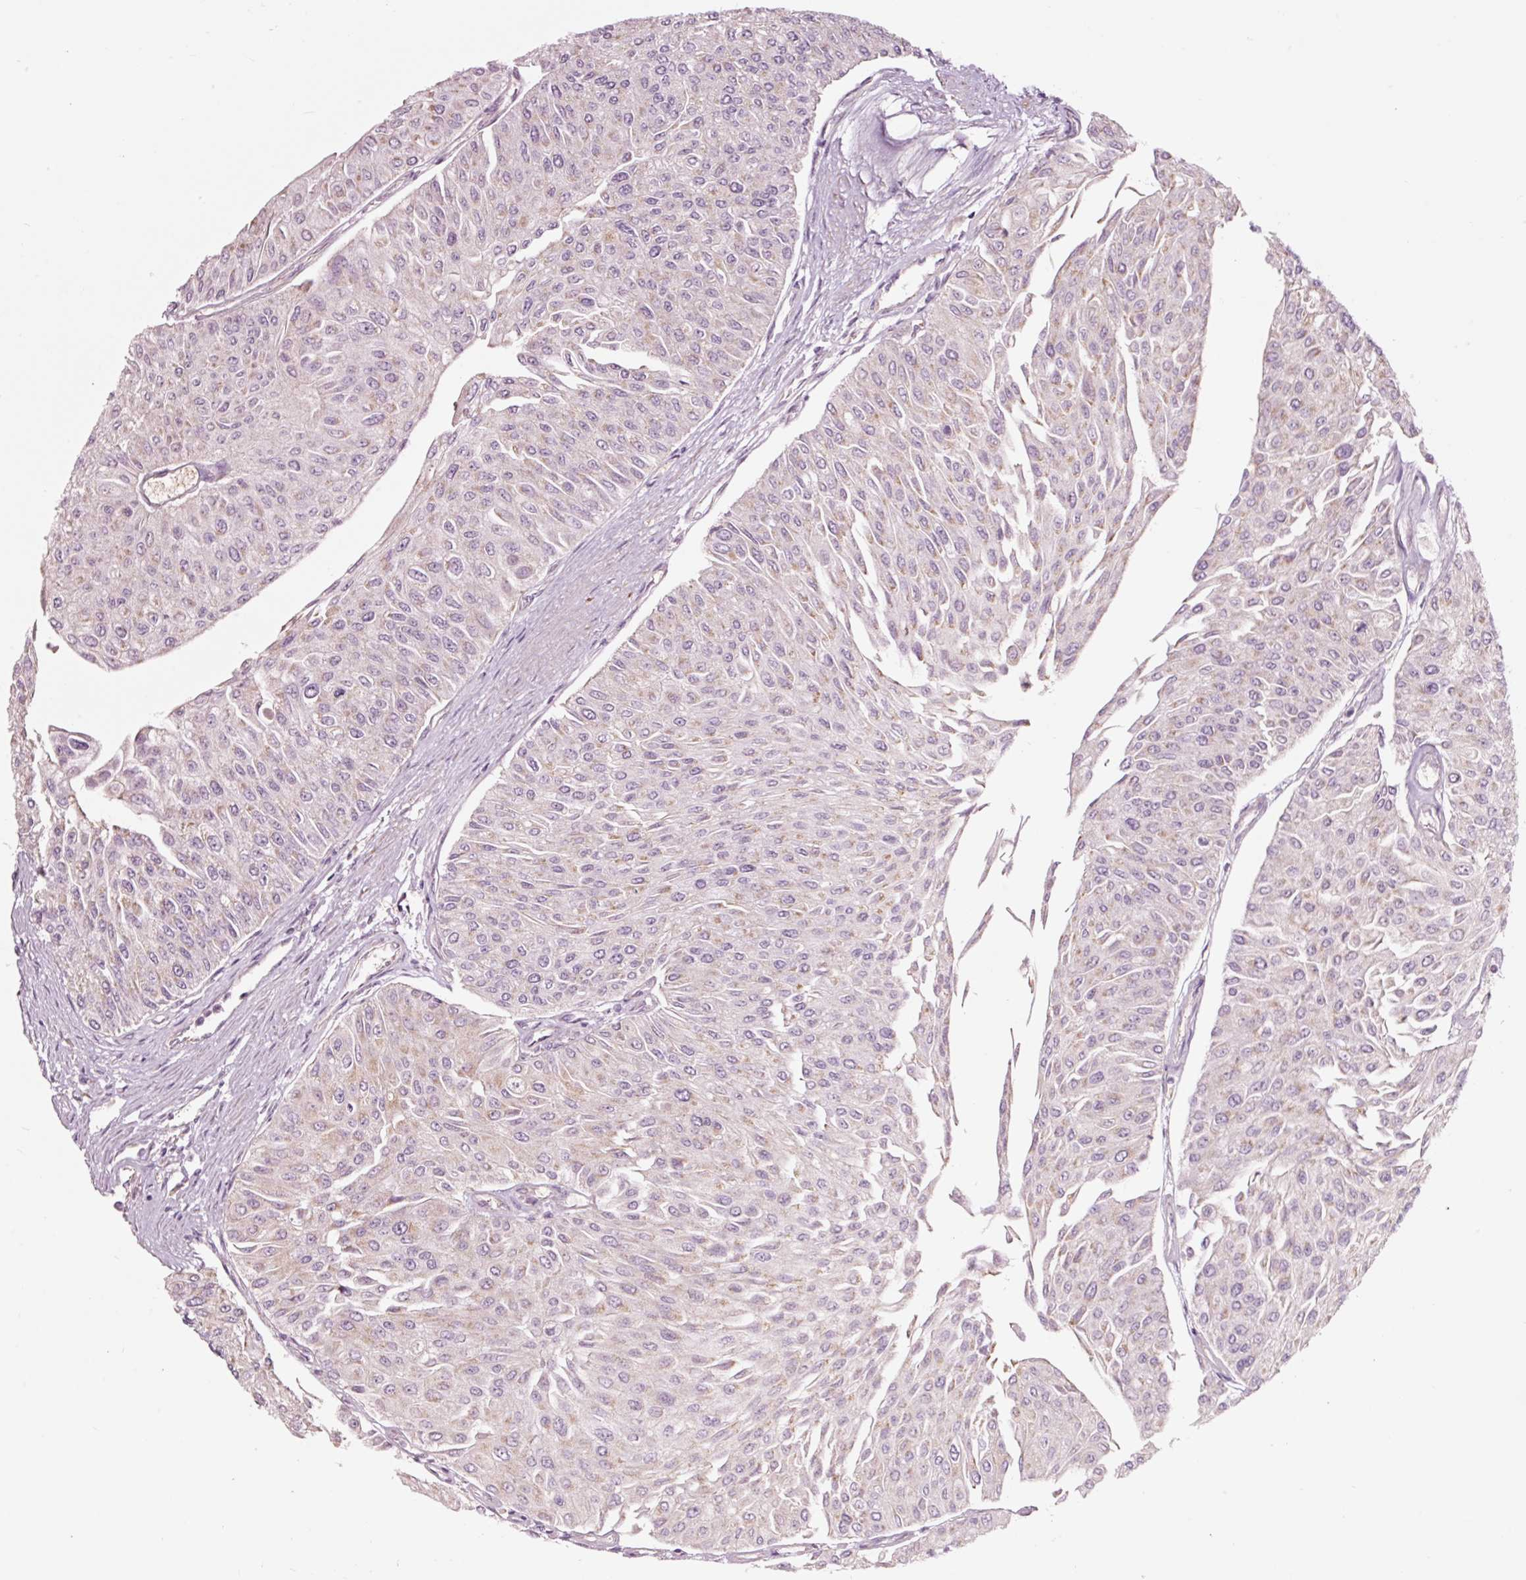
{"staining": {"intensity": "weak", "quantity": "25%-75%", "location": "cytoplasmic/membranous"}, "tissue": "urothelial cancer", "cell_type": "Tumor cells", "image_type": "cancer", "snomed": [{"axis": "morphology", "description": "Urothelial carcinoma, Low grade"}, {"axis": "topography", "description": "Urinary bladder"}], "caption": "Immunohistochemical staining of human urothelial cancer displays weak cytoplasmic/membranous protein positivity in about 25%-75% of tumor cells.", "gene": "LDHAL6B", "patient": {"sex": "male", "age": 67}}